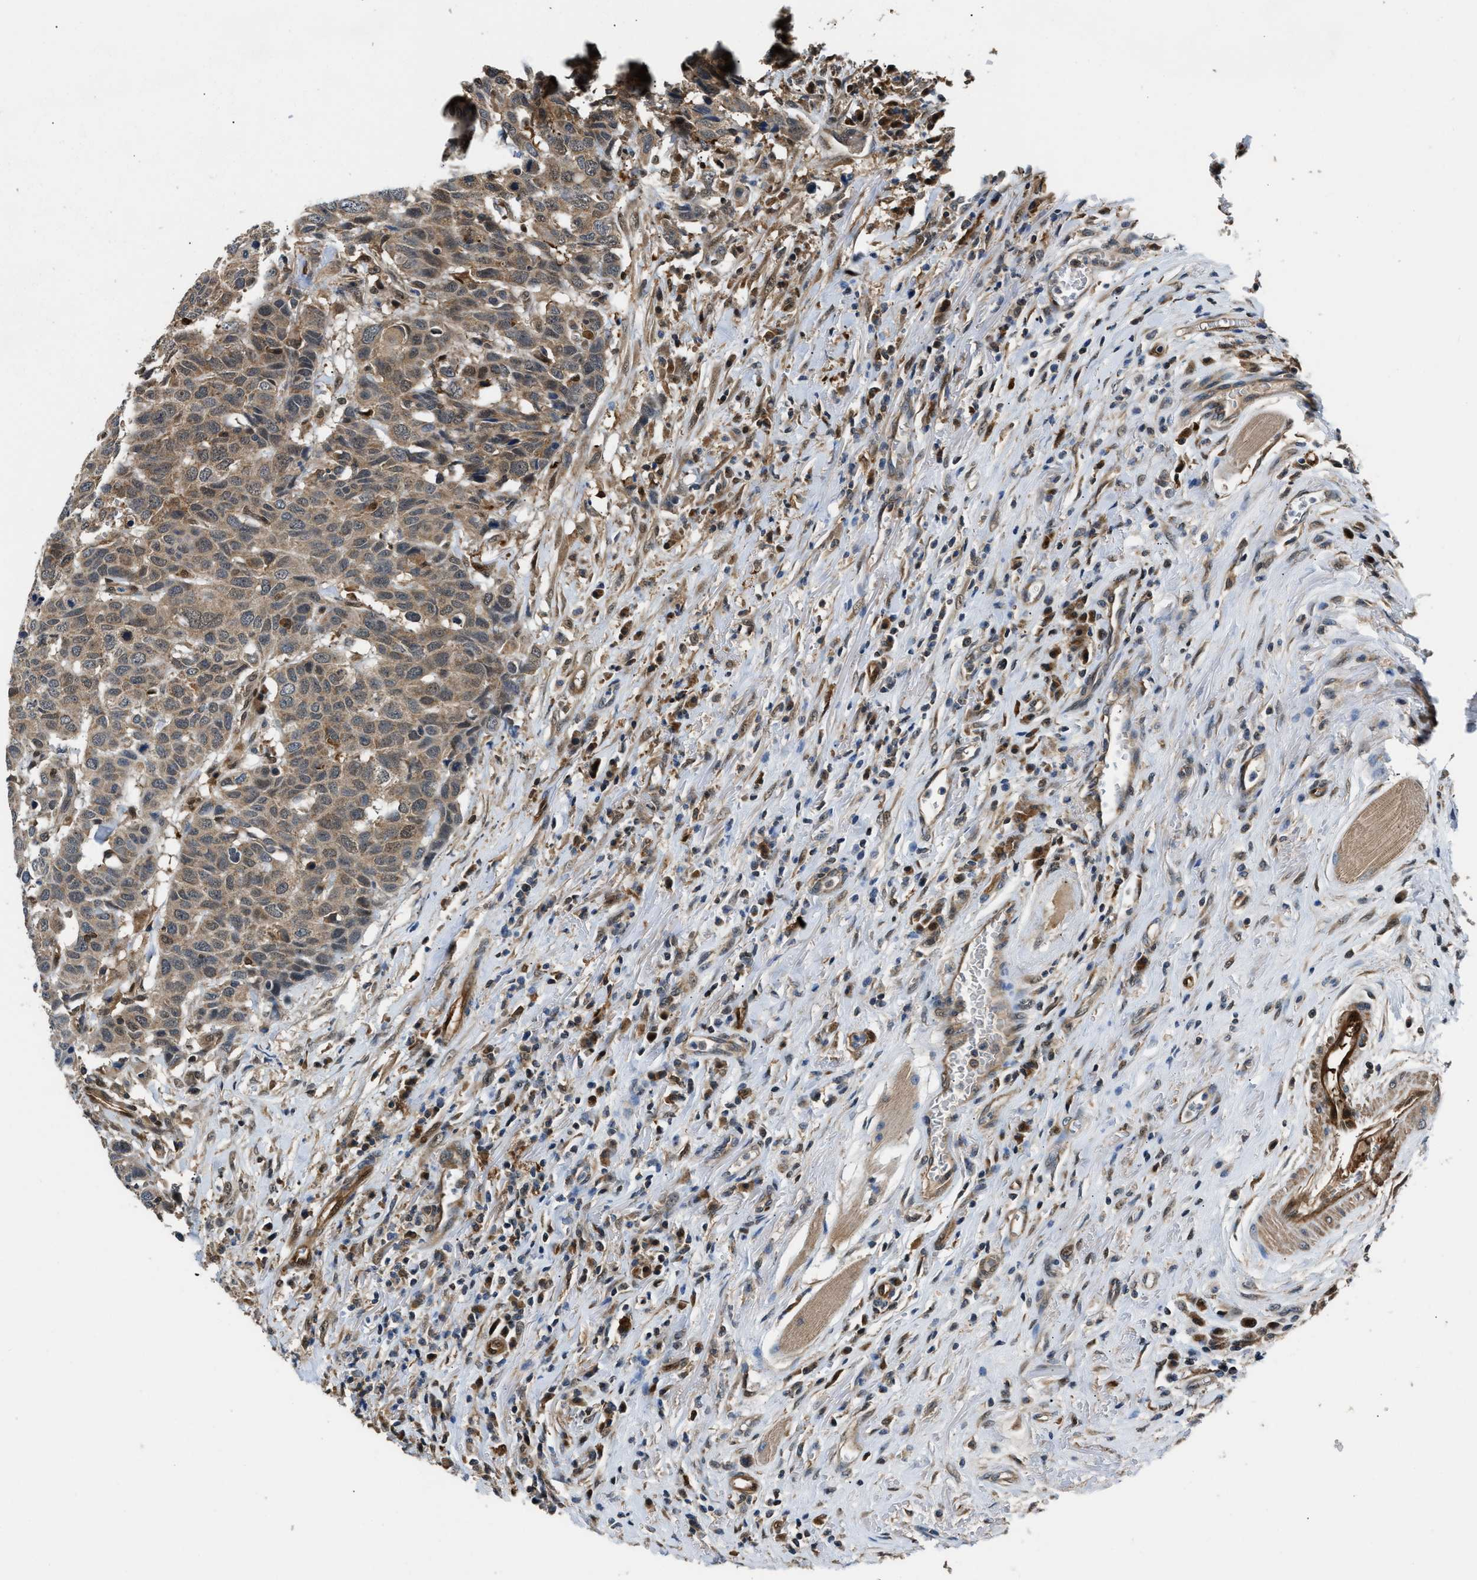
{"staining": {"intensity": "weak", "quantity": ">75%", "location": "cytoplasmic/membranous"}, "tissue": "head and neck cancer", "cell_type": "Tumor cells", "image_type": "cancer", "snomed": [{"axis": "morphology", "description": "Squamous cell carcinoma, NOS"}, {"axis": "topography", "description": "Head-Neck"}], "caption": "Immunohistochemical staining of human squamous cell carcinoma (head and neck) demonstrates low levels of weak cytoplasmic/membranous protein staining in approximately >75% of tumor cells.", "gene": "PPA1", "patient": {"sex": "male", "age": 66}}